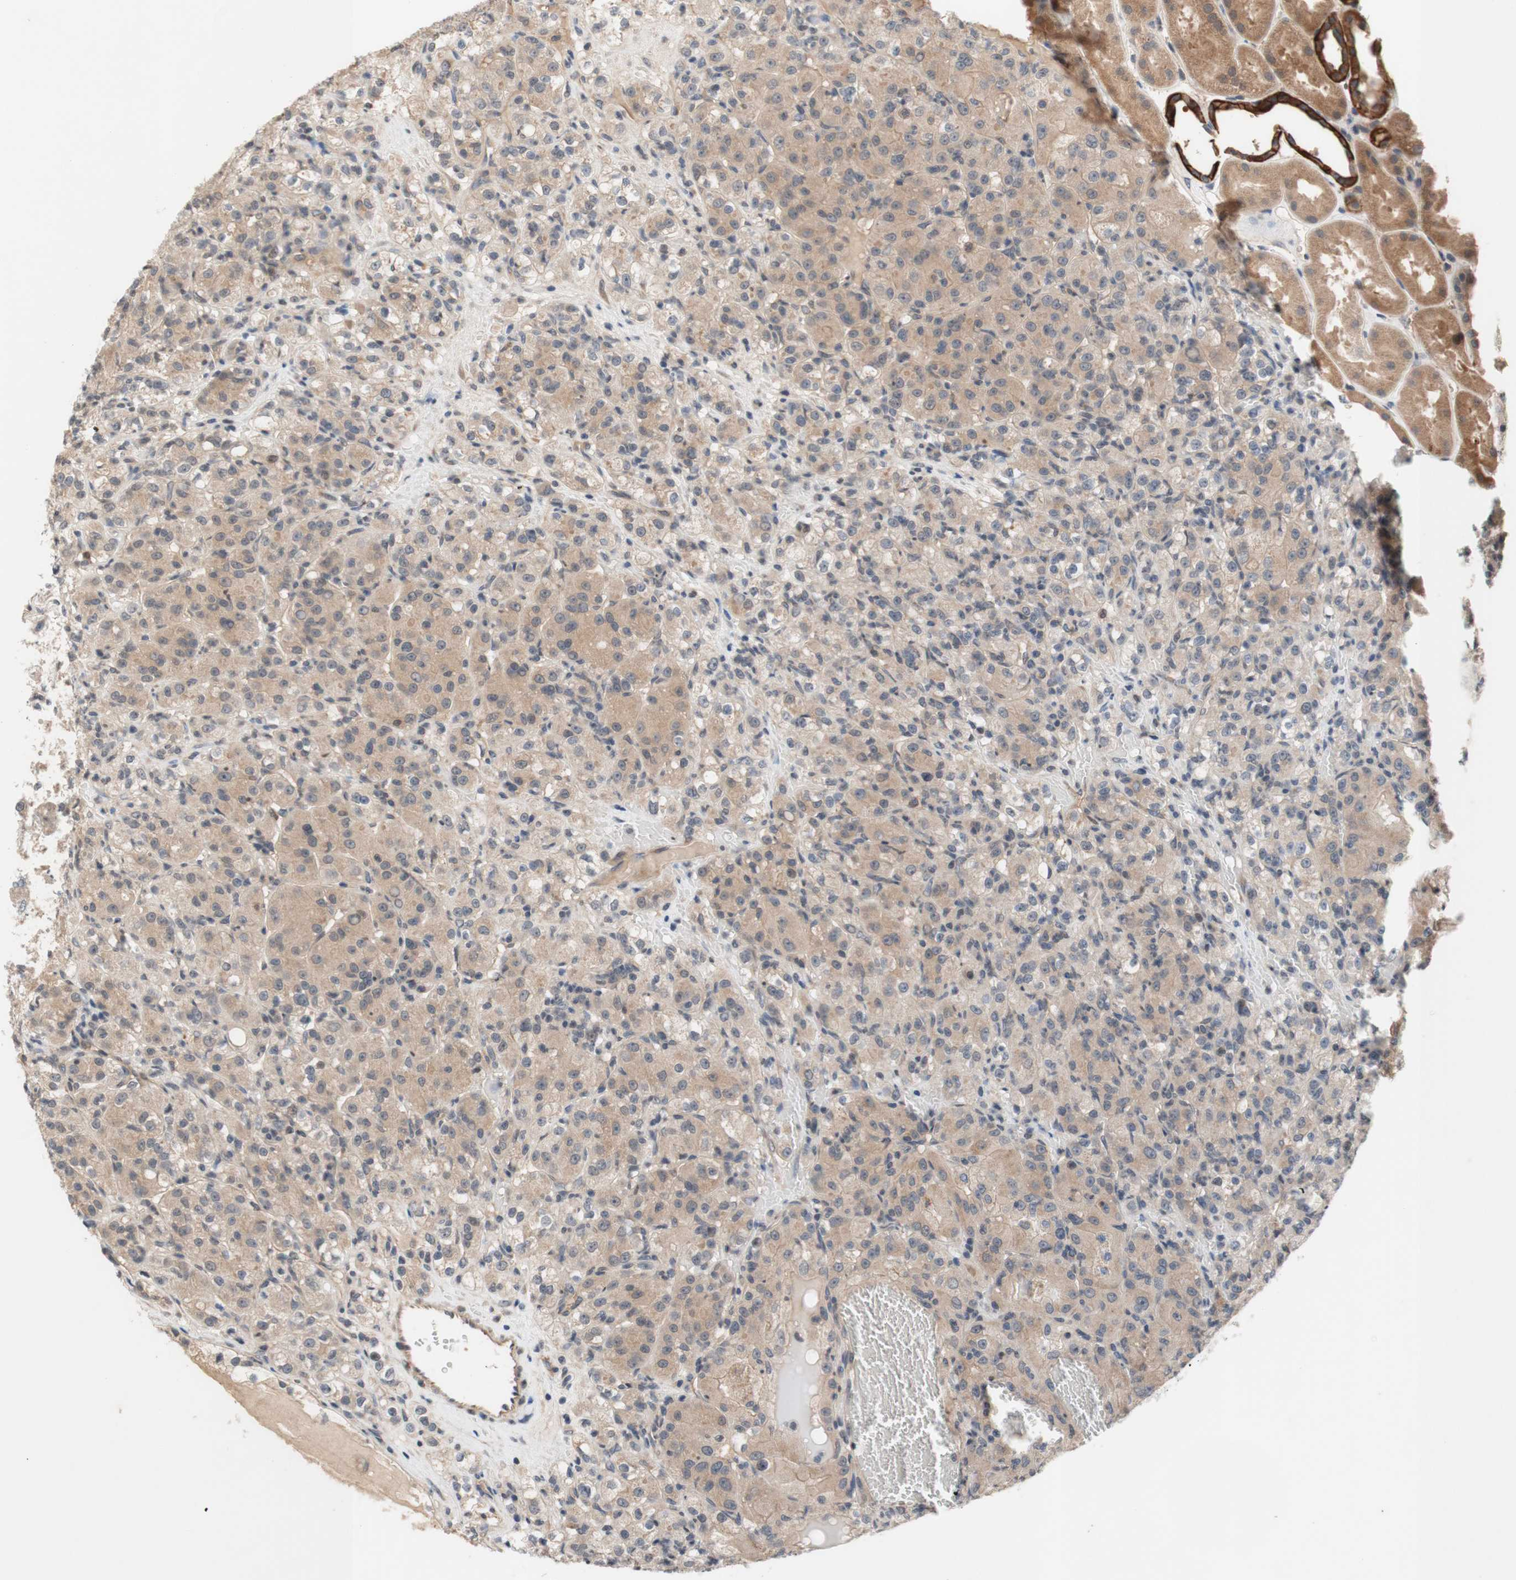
{"staining": {"intensity": "weak", "quantity": ">75%", "location": "cytoplasmic/membranous"}, "tissue": "renal cancer", "cell_type": "Tumor cells", "image_type": "cancer", "snomed": [{"axis": "morphology", "description": "Adenocarcinoma, NOS"}, {"axis": "topography", "description": "Kidney"}], "caption": "Renal cancer (adenocarcinoma) tissue exhibits weak cytoplasmic/membranous staining in approximately >75% of tumor cells", "gene": "CD55", "patient": {"sex": "male", "age": 61}}